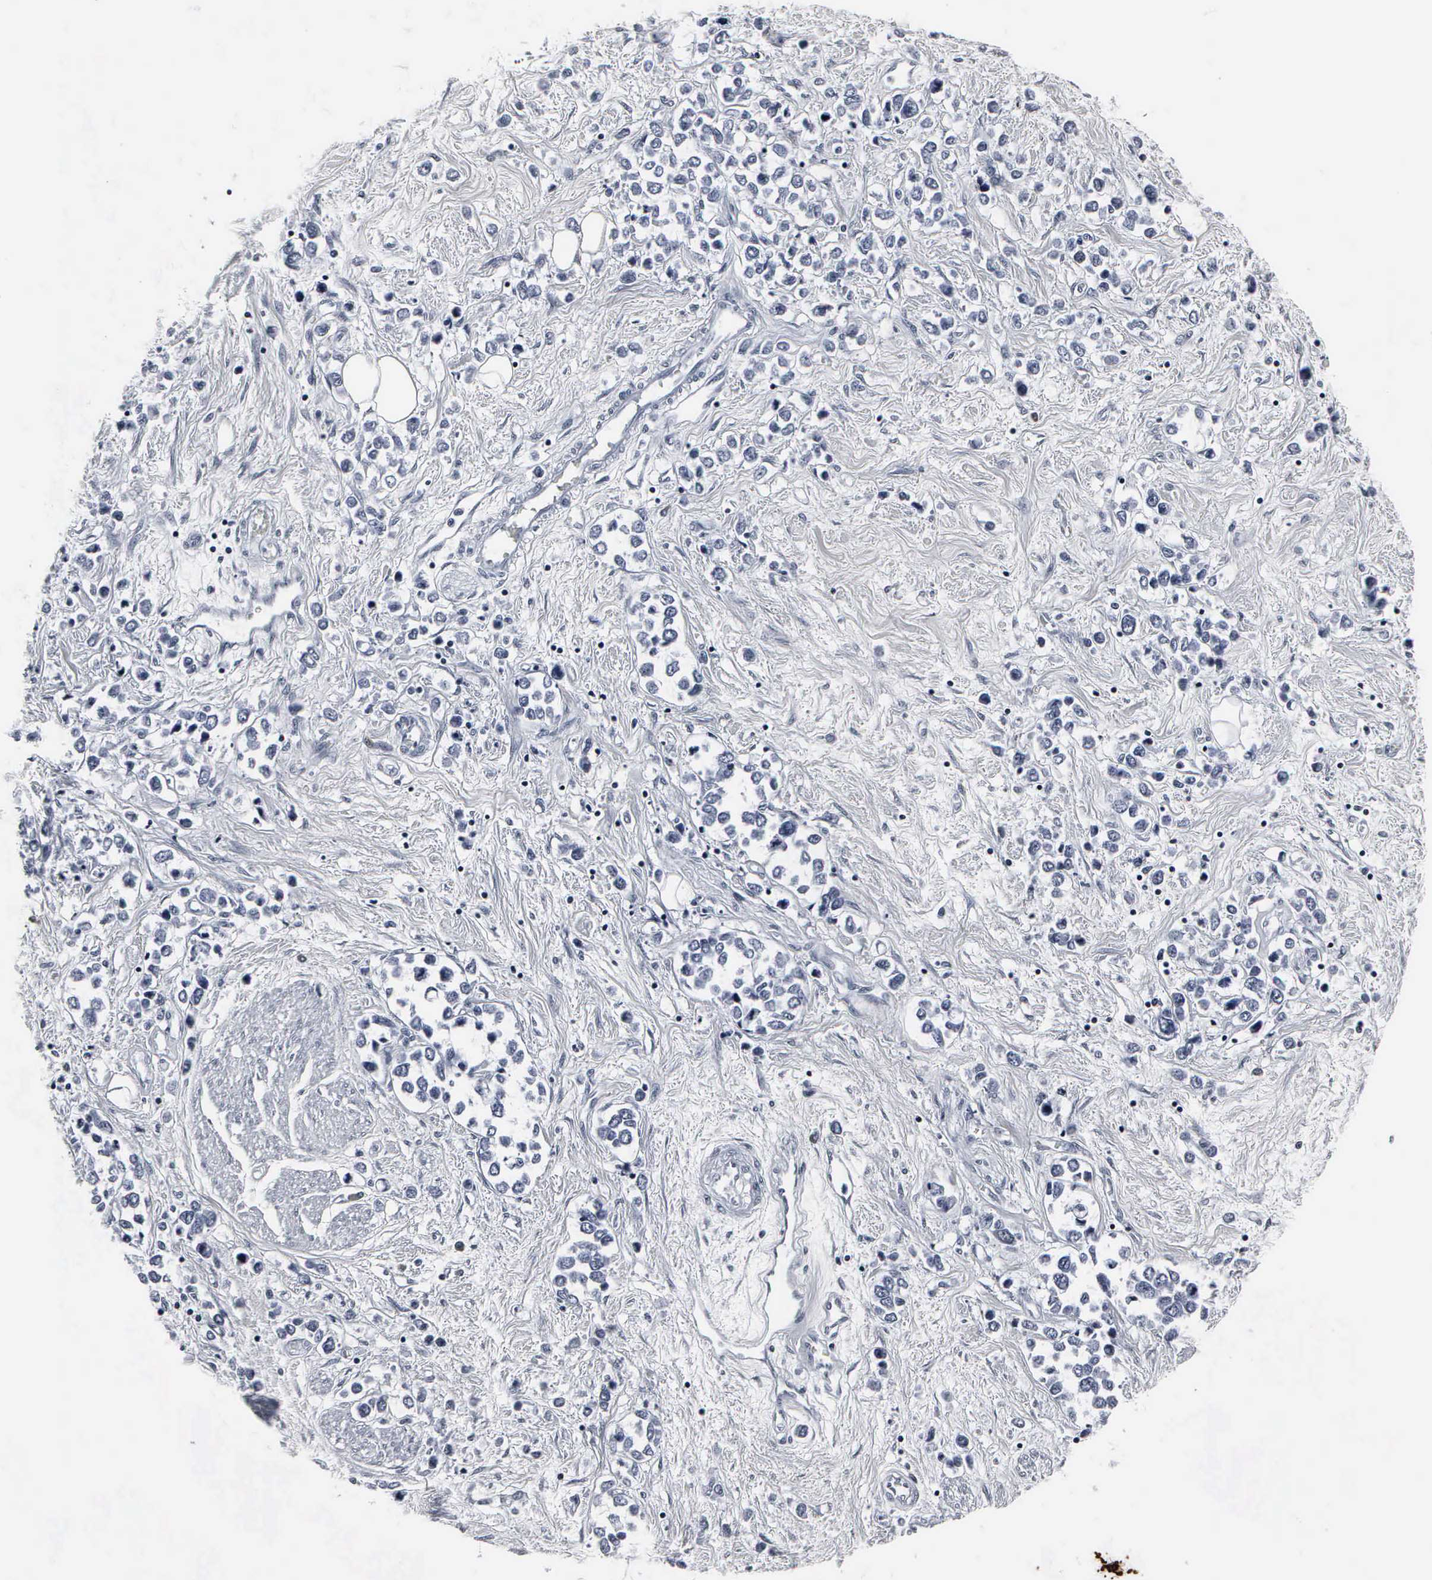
{"staining": {"intensity": "negative", "quantity": "none", "location": "none"}, "tissue": "stomach cancer", "cell_type": "Tumor cells", "image_type": "cancer", "snomed": [{"axis": "morphology", "description": "Adenocarcinoma, NOS"}, {"axis": "topography", "description": "Stomach, upper"}], "caption": "DAB immunohistochemical staining of human stomach cancer displays no significant positivity in tumor cells. (Immunohistochemistry (ihc), brightfield microscopy, high magnification).", "gene": "DGCR2", "patient": {"sex": "male", "age": 76}}